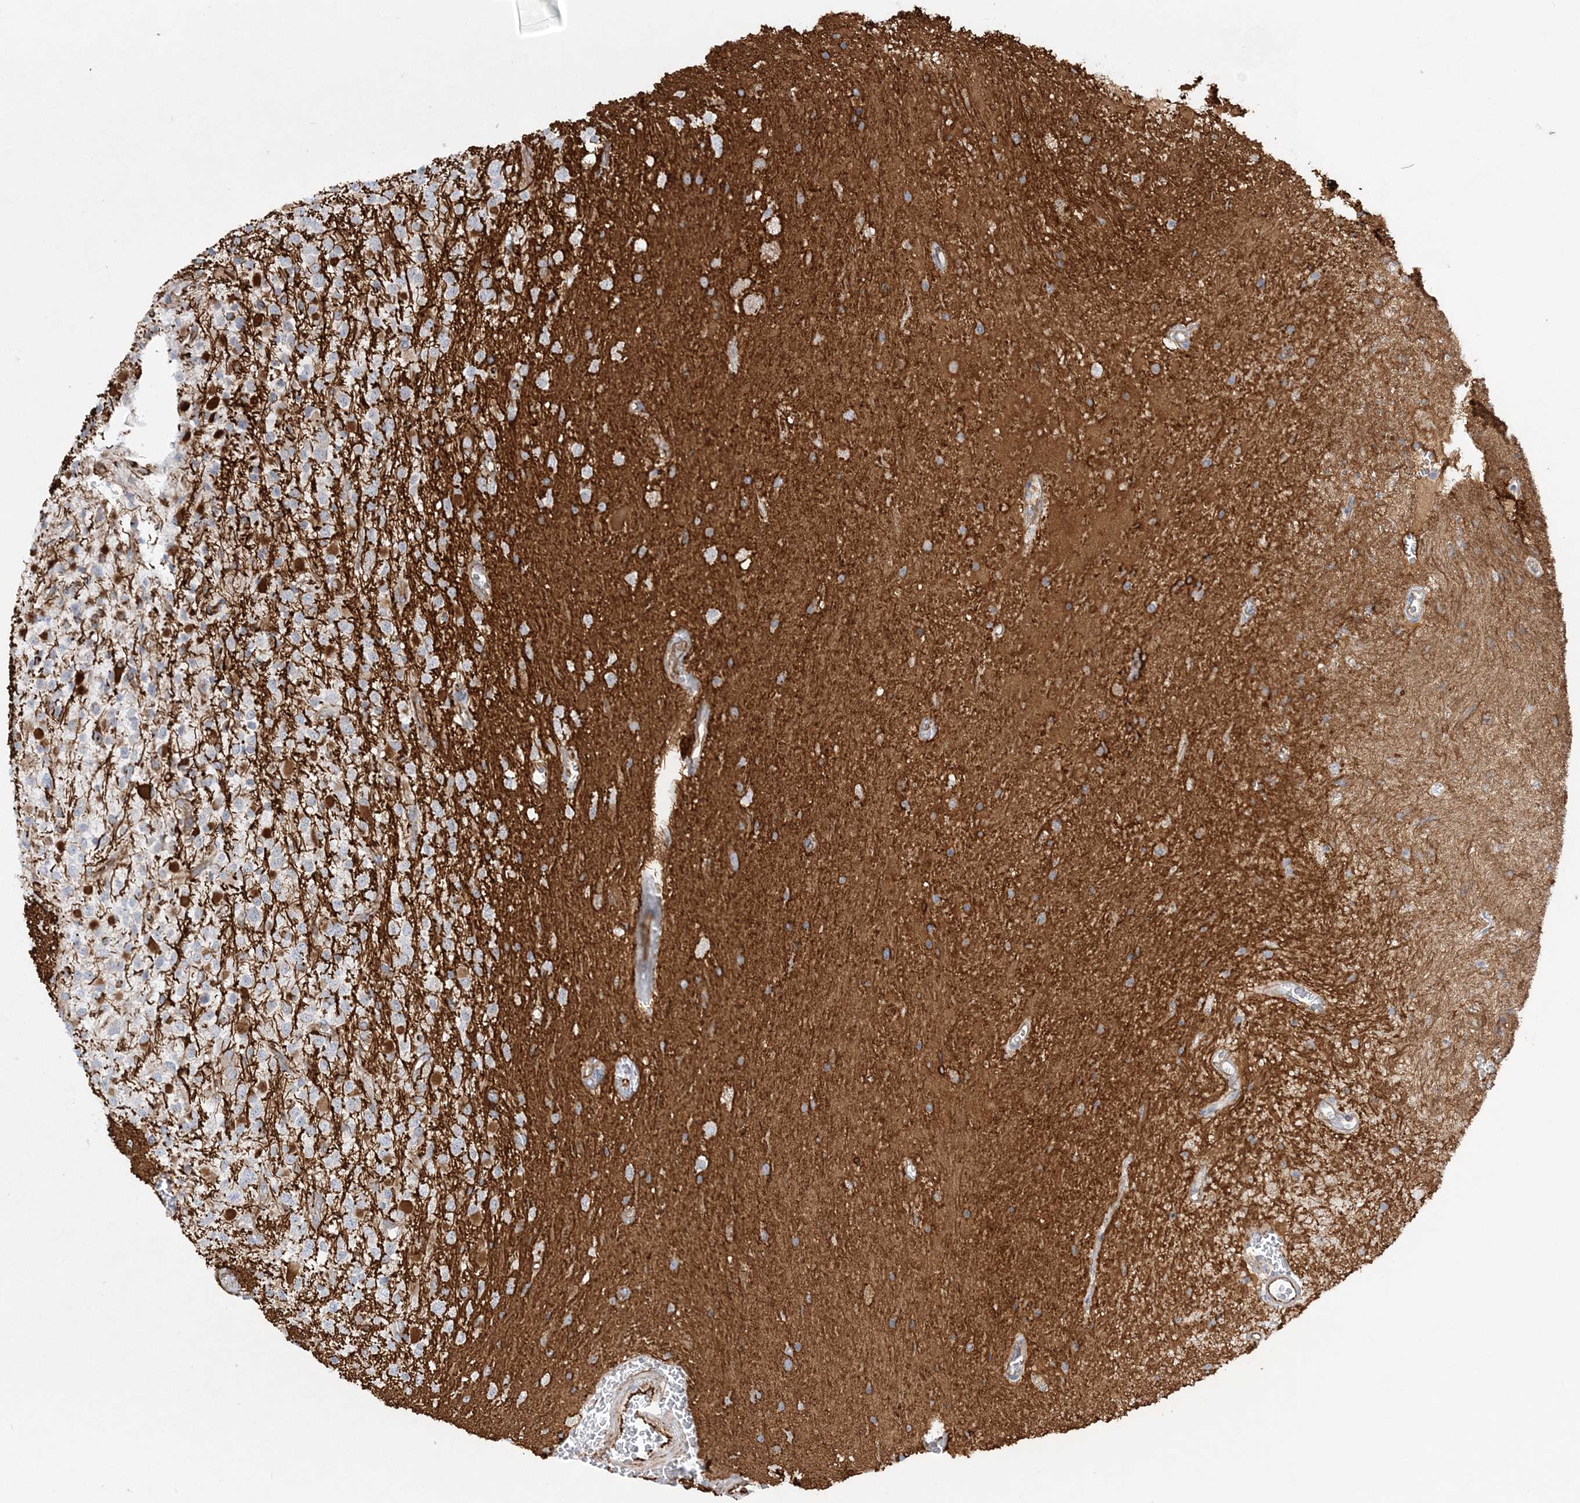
{"staining": {"intensity": "negative", "quantity": "none", "location": "none"}, "tissue": "glioma", "cell_type": "Tumor cells", "image_type": "cancer", "snomed": [{"axis": "morphology", "description": "Glioma, malignant, High grade"}, {"axis": "topography", "description": "Brain"}], "caption": "The immunohistochemistry histopathology image has no significant positivity in tumor cells of glioma tissue.", "gene": "SCLT1", "patient": {"sex": "male", "age": 34}}